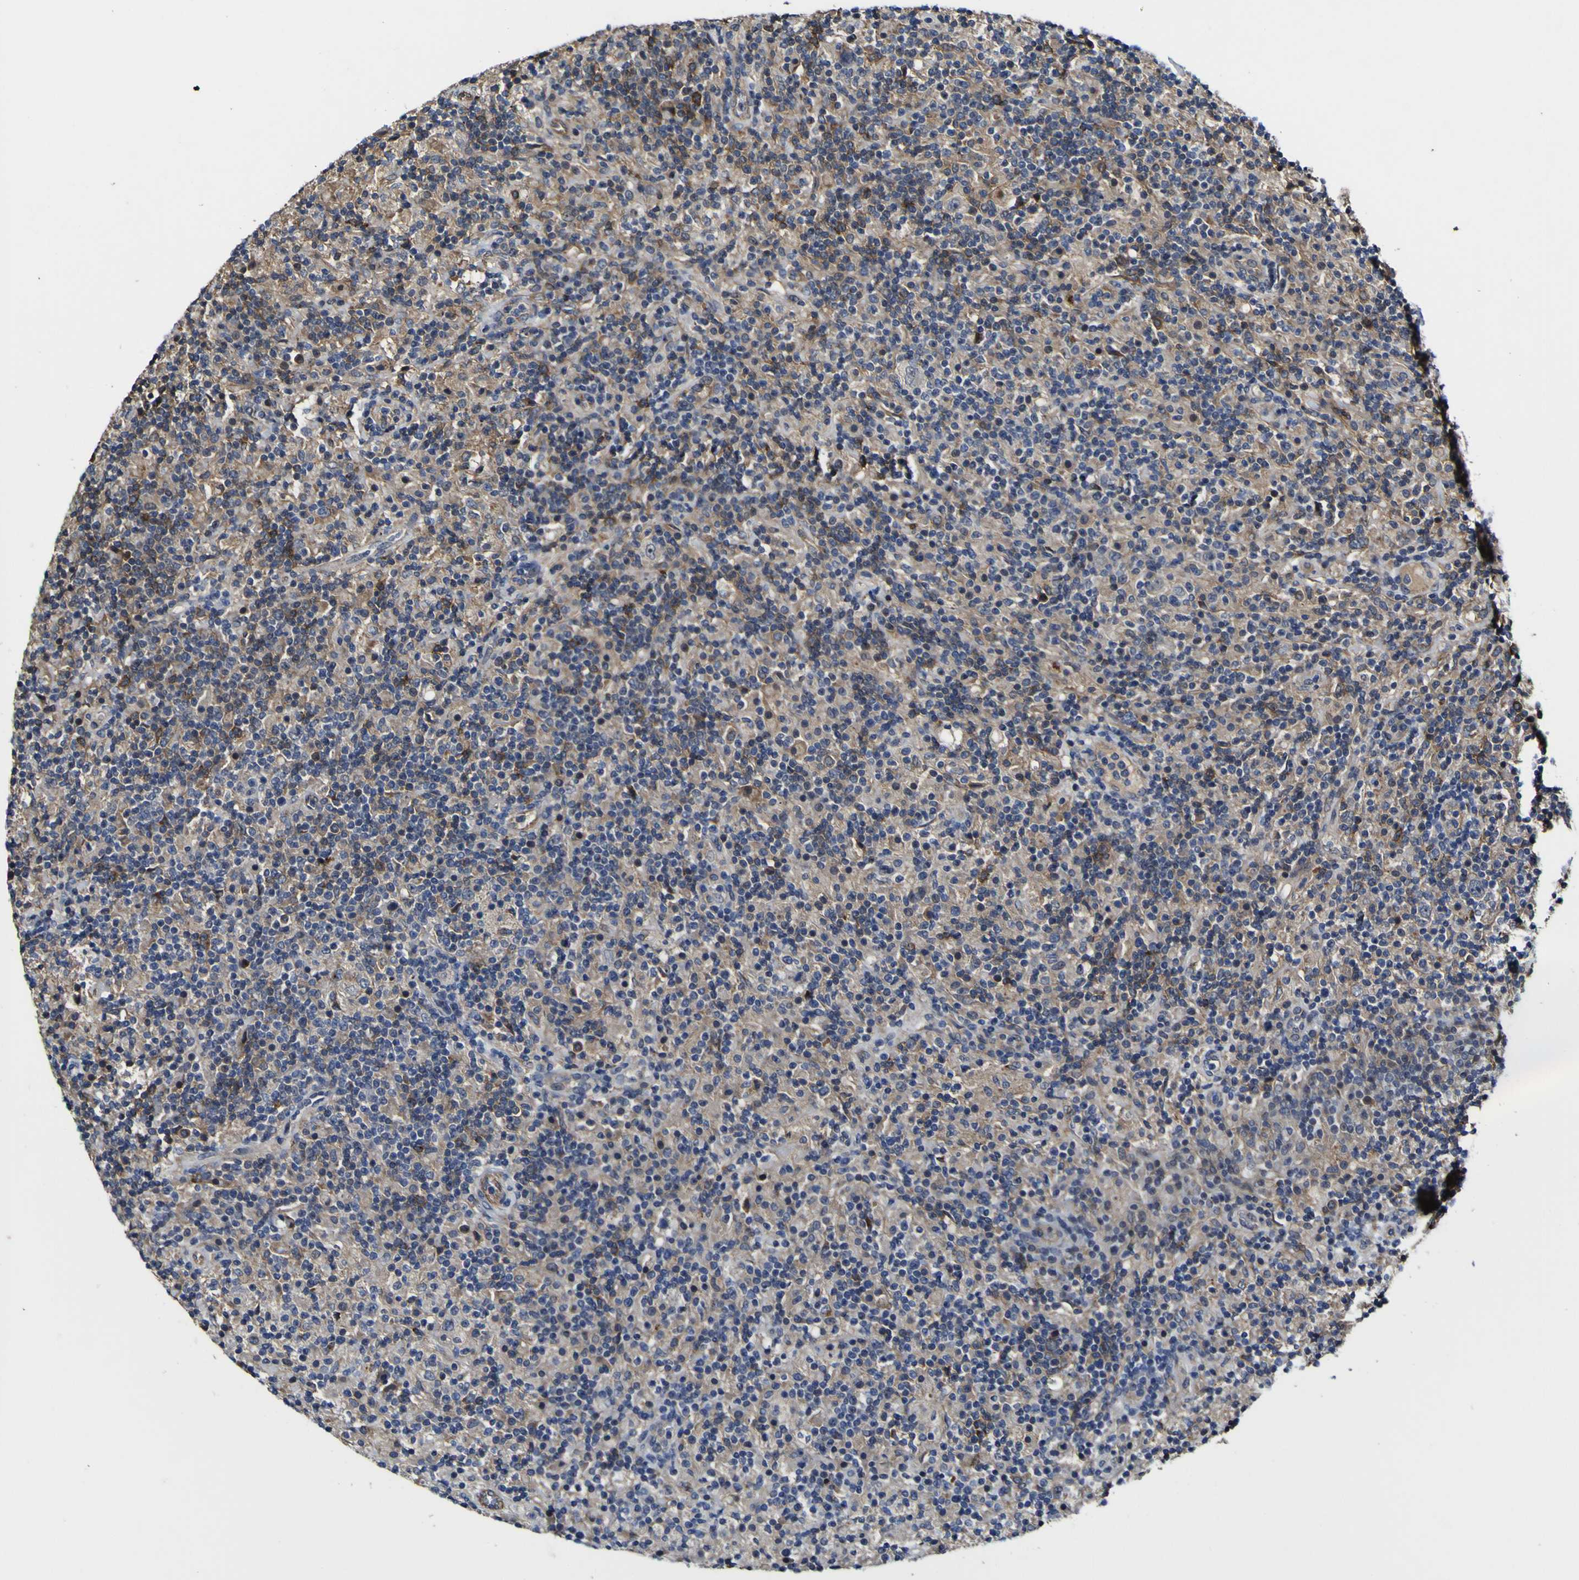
{"staining": {"intensity": "weak", "quantity": ">75%", "location": "cytoplasmic/membranous"}, "tissue": "lymphoma", "cell_type": "Tumor cells", "image_type": "cancer", "snomed": [{"axis": "morphology", "description": "Hodgkin's disease, NOS"}, {"axis": "topography", "description": "Lymph node"}], "caption": "The image demonstrates staining of Hodgkin's disease, revealing weak cytoplasmic/membranous protein expression (brown color) within tumor cells.", "gene": "CCL2", "patient": {"sex": "male", "age": 70}}